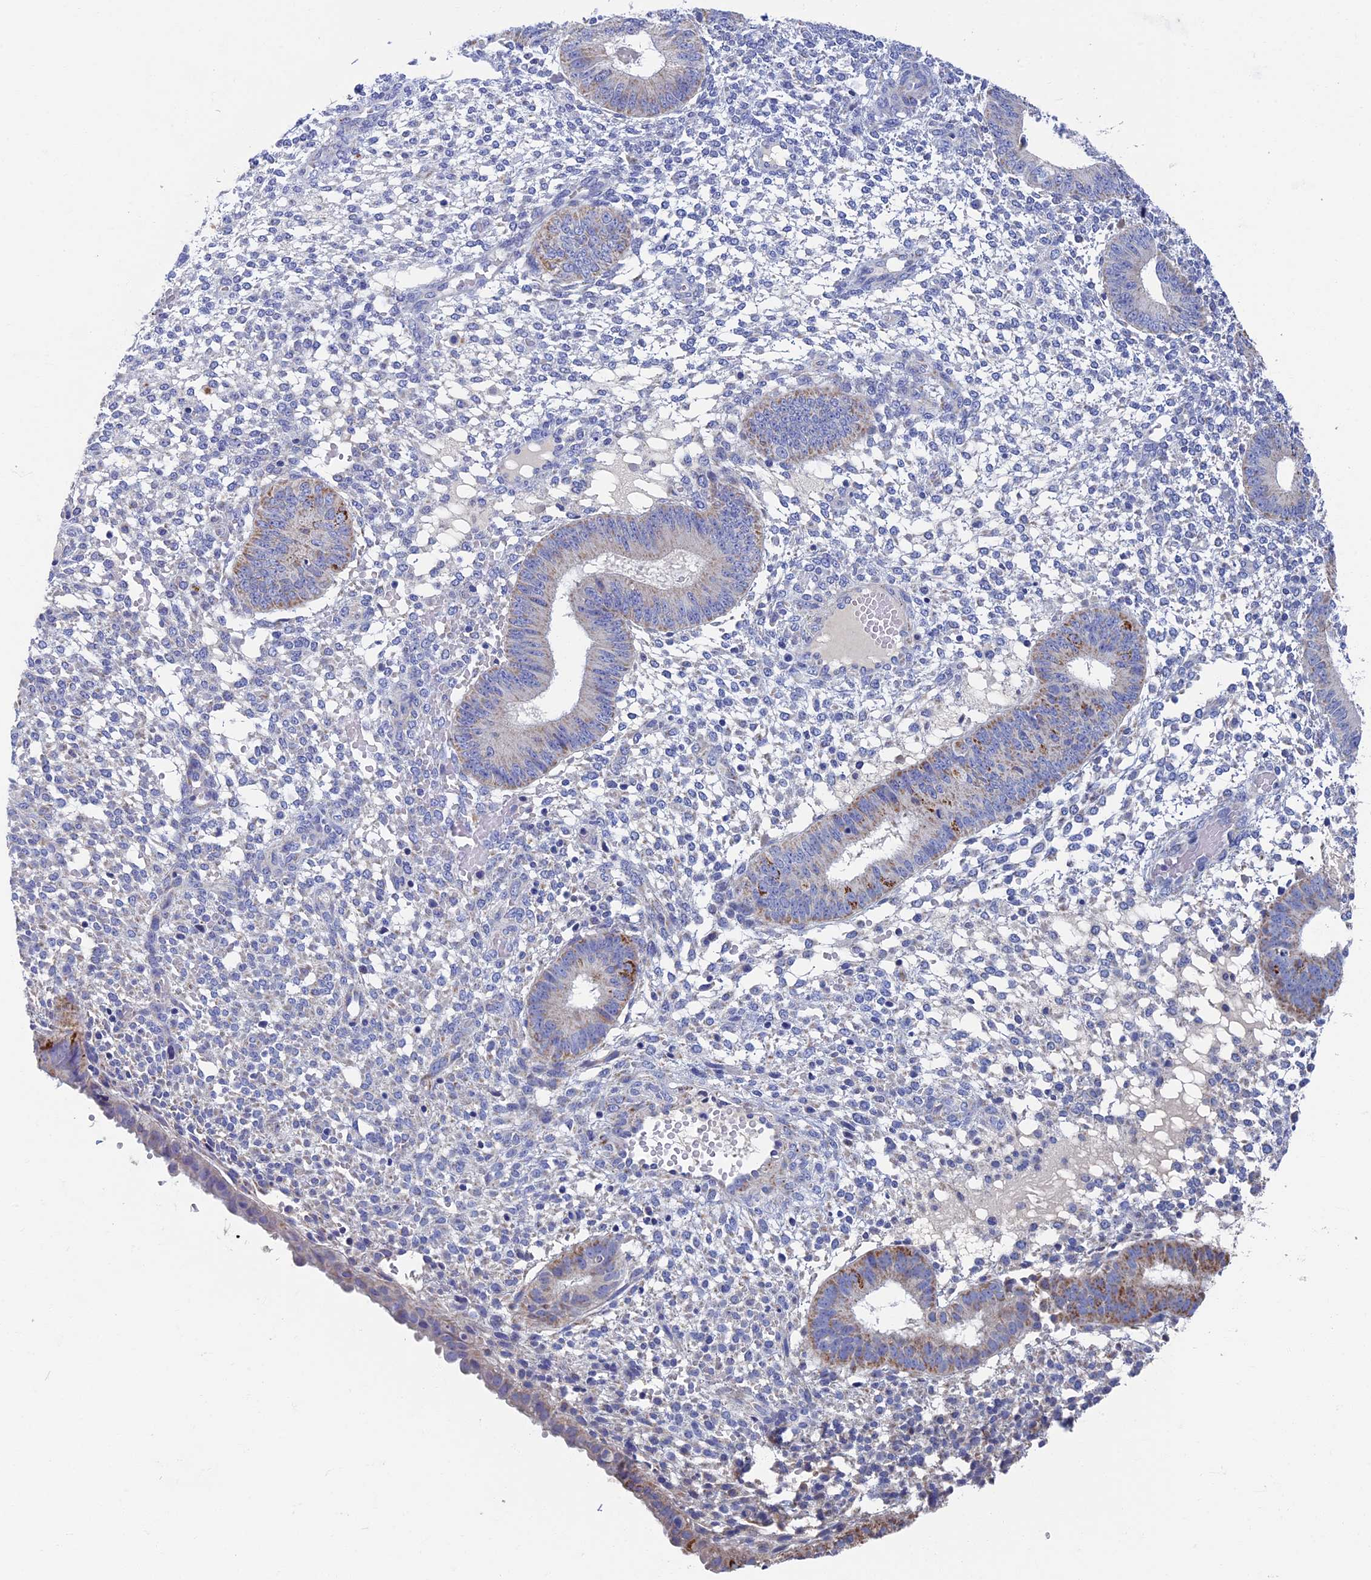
{"staining": {"intensity": "negative", "quantity": "none", "location": "none"}, "tissue": "endometrium", "cell_type": "Cells in endometrial stroma", "image_type": "normal", "snomed": [{"axis": "morphology", "description": "Normal tissue, NOS"}, {"axis": "topography", "description": "Endometrium"}], "caption": "IHC image of benign endometrium stained for a protein (brown), which shows no positivity in cells in endometrial stroma.", "gene": "OAT", "patient": {"sex": "female", "age": 49}}